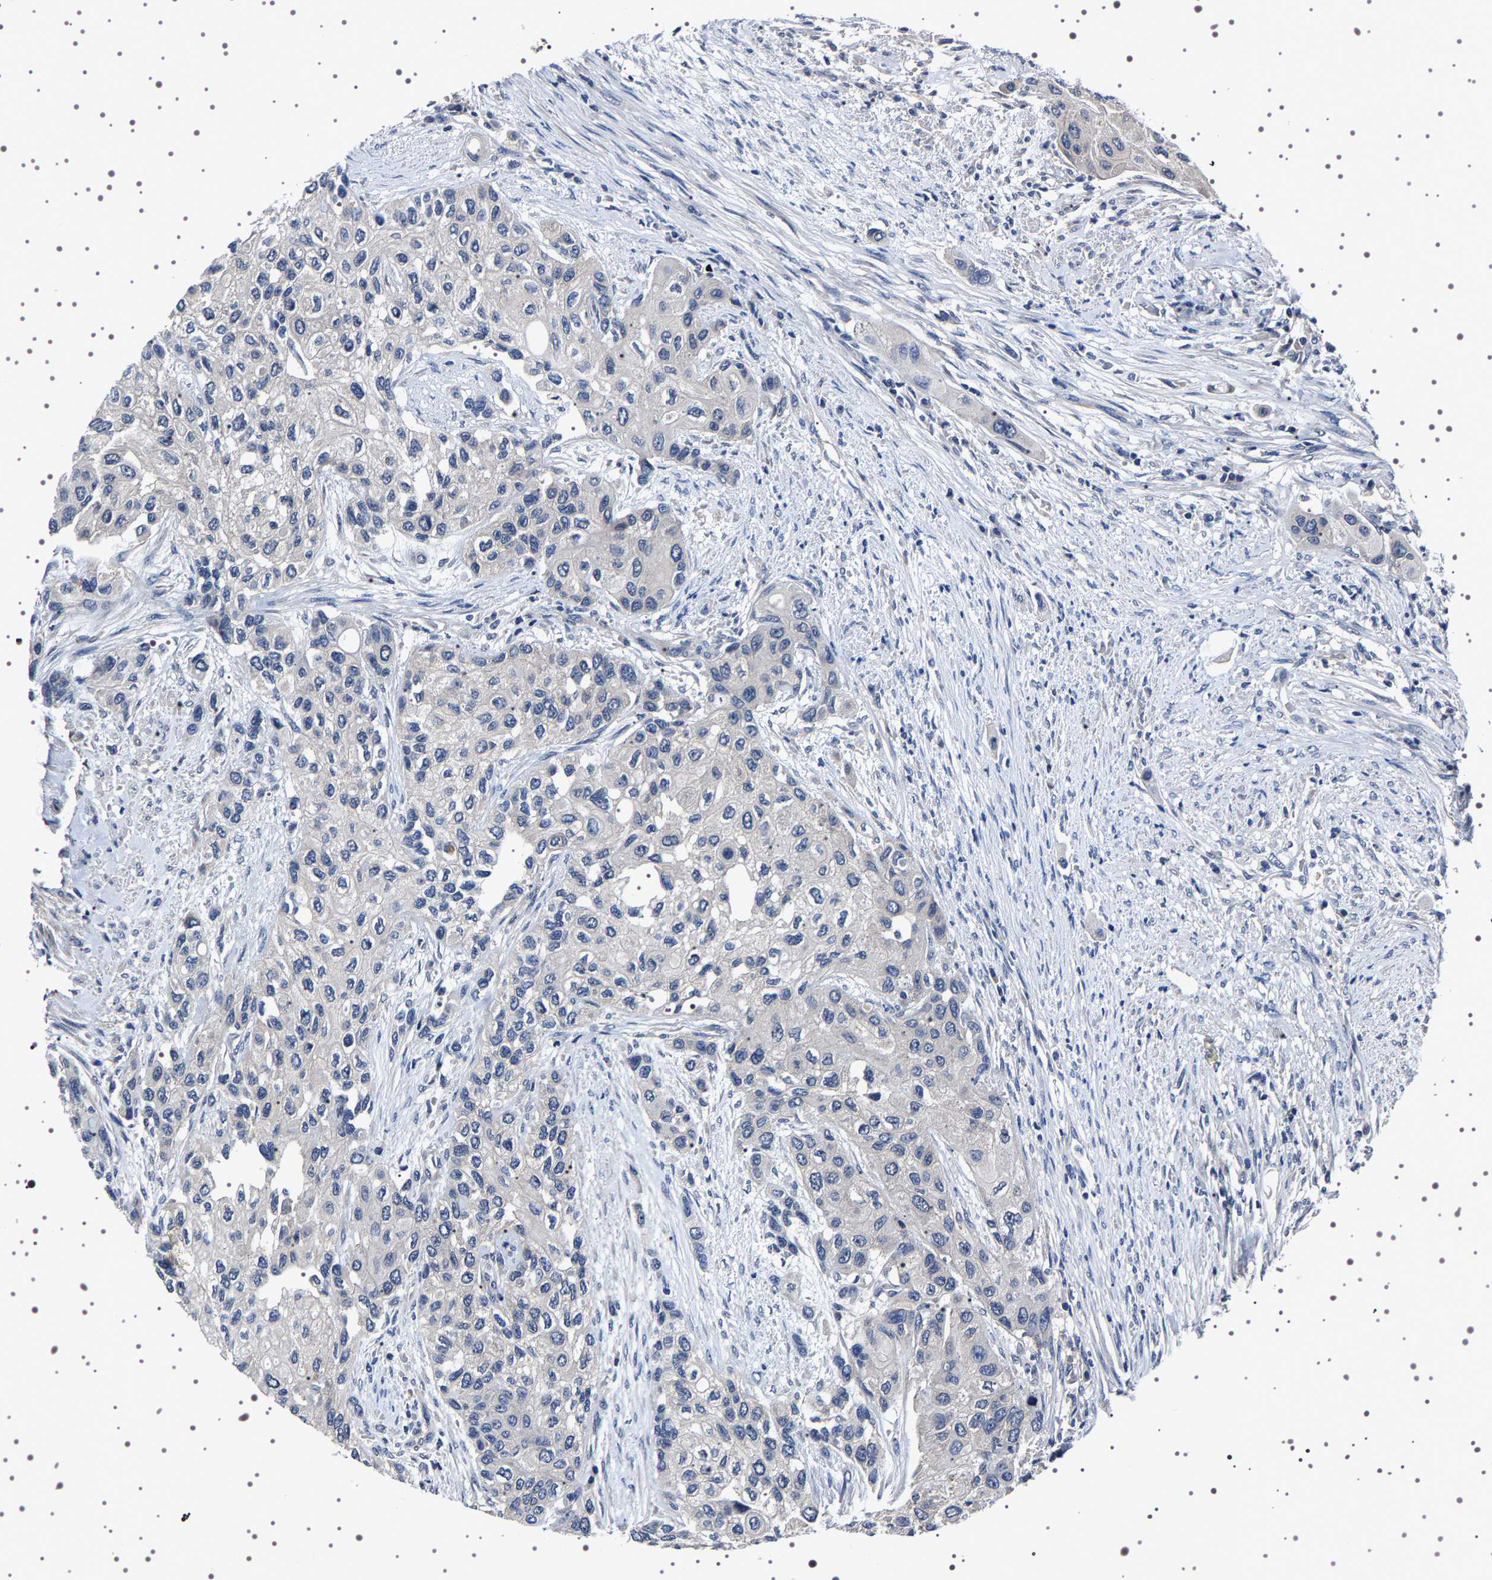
{"staining": {"intensity": "negative", "quantity": "none", "location": "none"}, "tissue": "urothelial cancer", "cell_type": "Tumor cells", "image_type": "cancer", "snomed": [{"axis": "morphology", "description": "Urothelial carcinoma, High grade"}, {"axis": "topography", "description": "Urinary bladder"}], "caption": "Immunohistochemistry (IHC) histopathology image of human urothelial carcinoma (high-grade) stained for a protein (brown), which shows no staining in tumor cells. Nuclei are stained in blue.", "gene": "TARBP1", "patient": {"sex": "female", "age": 56}}